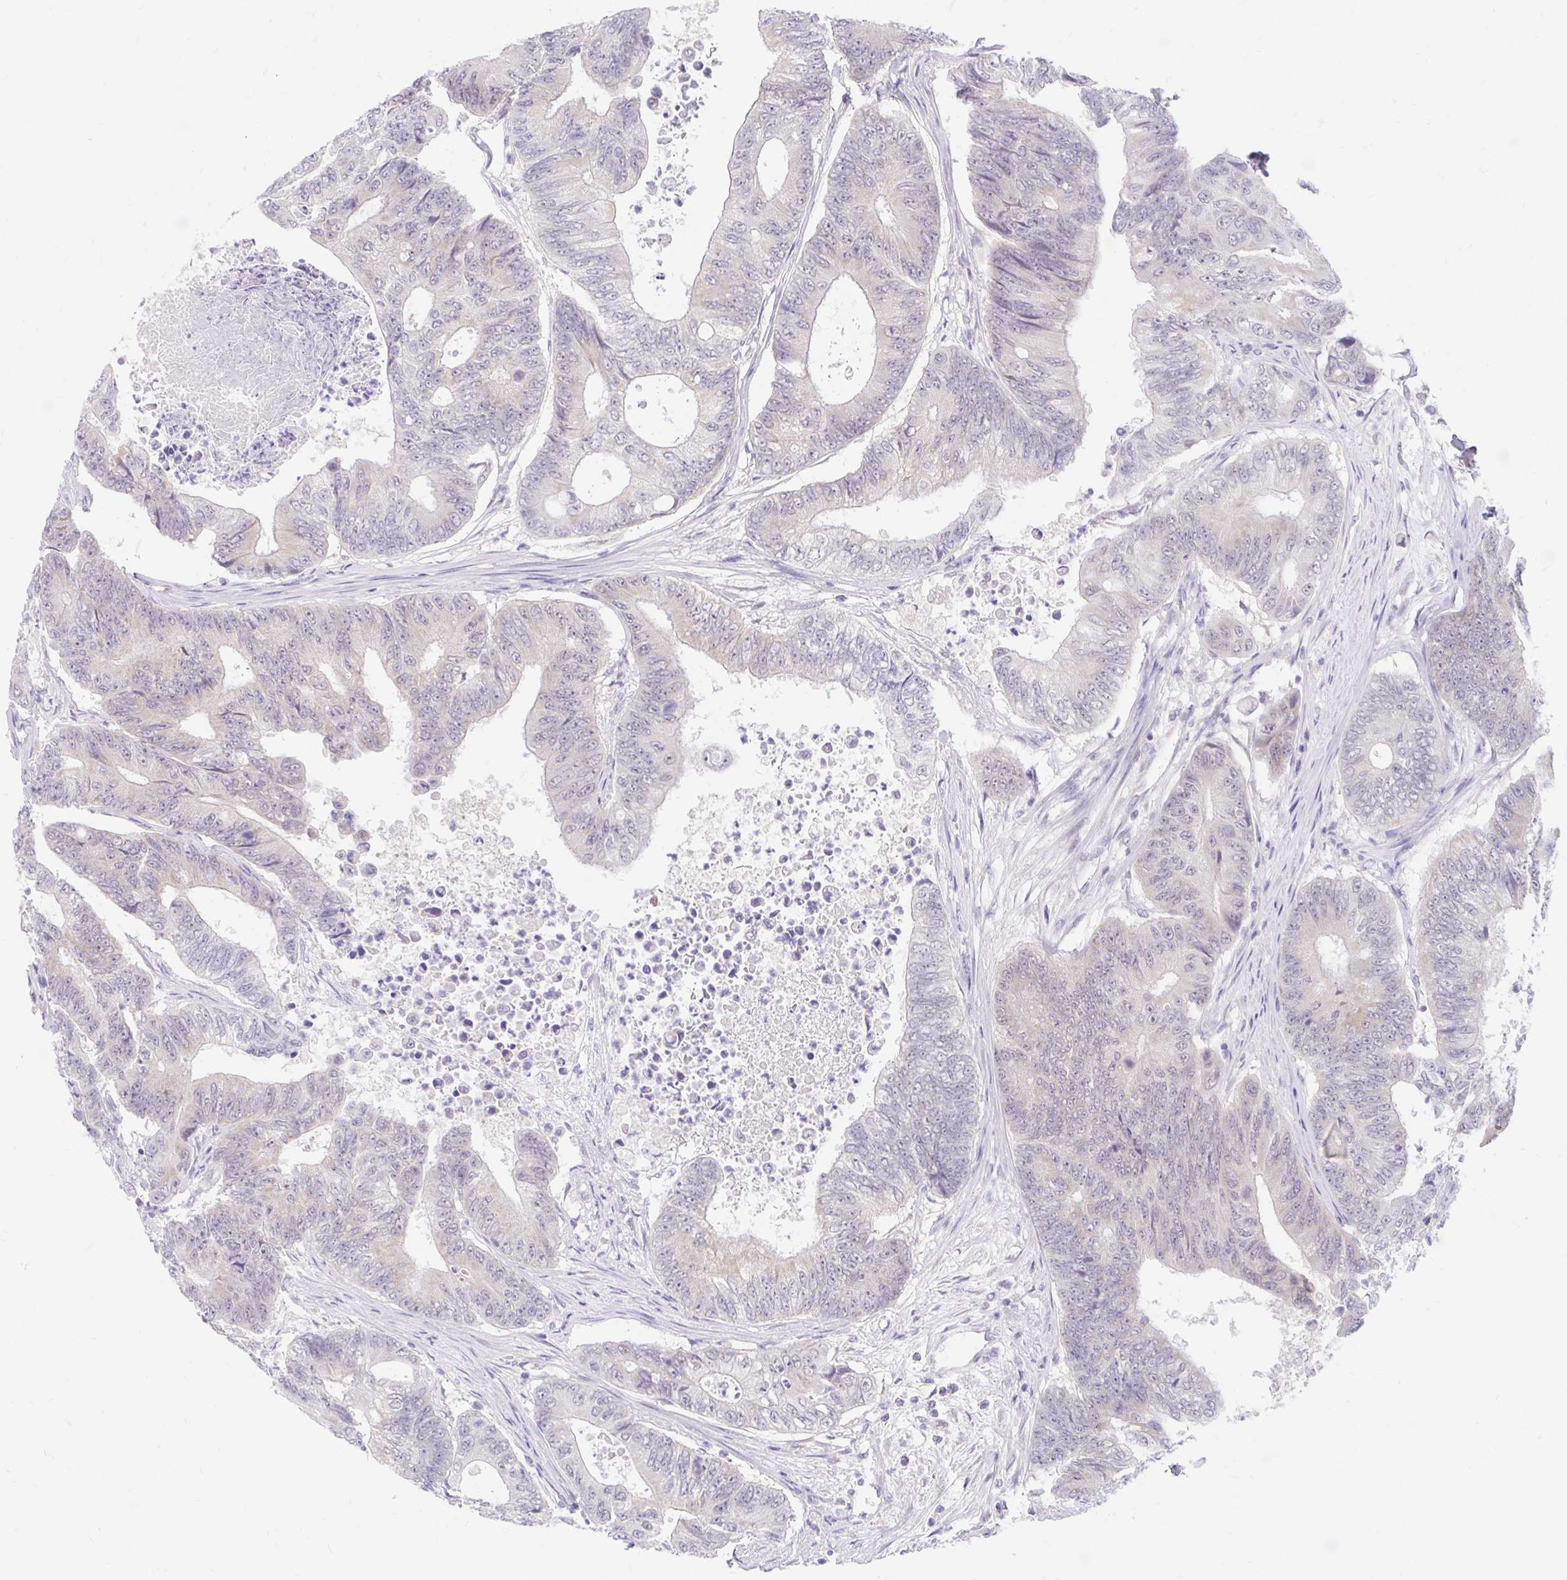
{"staining": {"intensity": "negative", "quantity": "none", "location": "none"}, "tissue": "colorectal cancer", "cell_type": "Tumor cells", "image_type": "cancer", "snomed": [{"axis": "morphology", "description": "Adenocarcinoma, NOS"}, {"axis": "topography", "description": "Colon"}], "caption": "A micrograph of colorectal cancer (adenocarcinoma) stained for a protein demonstrates no brown staining in tumor cells. (DAB (3,3'-diaminobenzidine) immunohistochemistry (IHC), high magnification).", "gene": "ITPK1", "patient": {"sex": "female", "age": 48}}